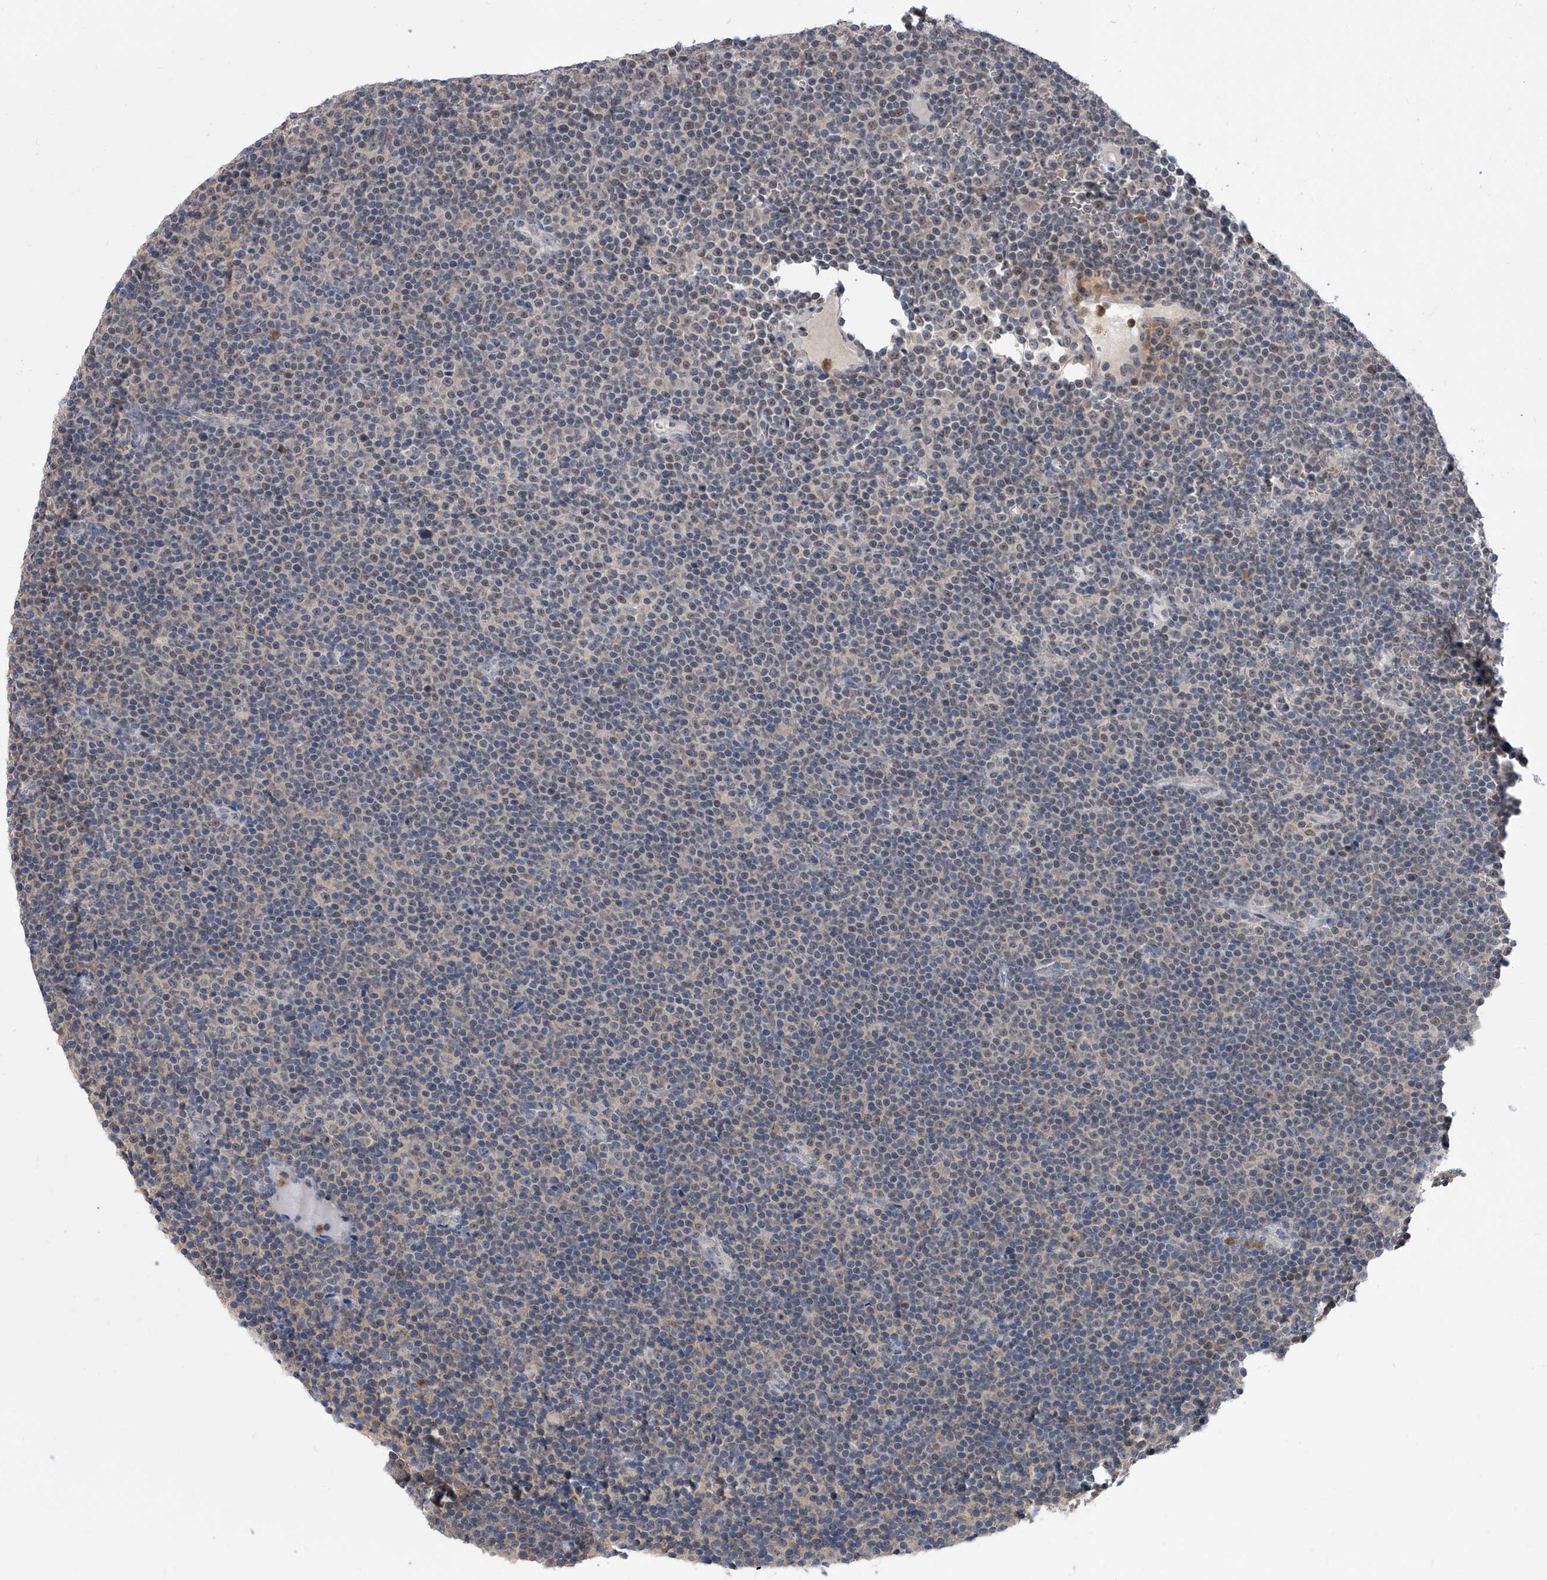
{"staining": {"intensity": "weak", "quantity": "<25%", "location": "nuclear"}, "tissue": "lymphoma", "cell_type": "Tumor cells", "image_type": "cancer", "snomed": [{"axis": "morphology", "description": "Malignant lymphoma, non-Hodgkin's type, Low grade"}, {"axis": "topography", "description": "Lymph node"}], "caption": "High magnification brightfield microscopy of lymphoma stained with DAB (brown) and counterstained with hematoxylin (blue): tumor cells show no significant positivity.", "gene": "BHLHE23", "patient": {"sex": "female", "age": 67}}